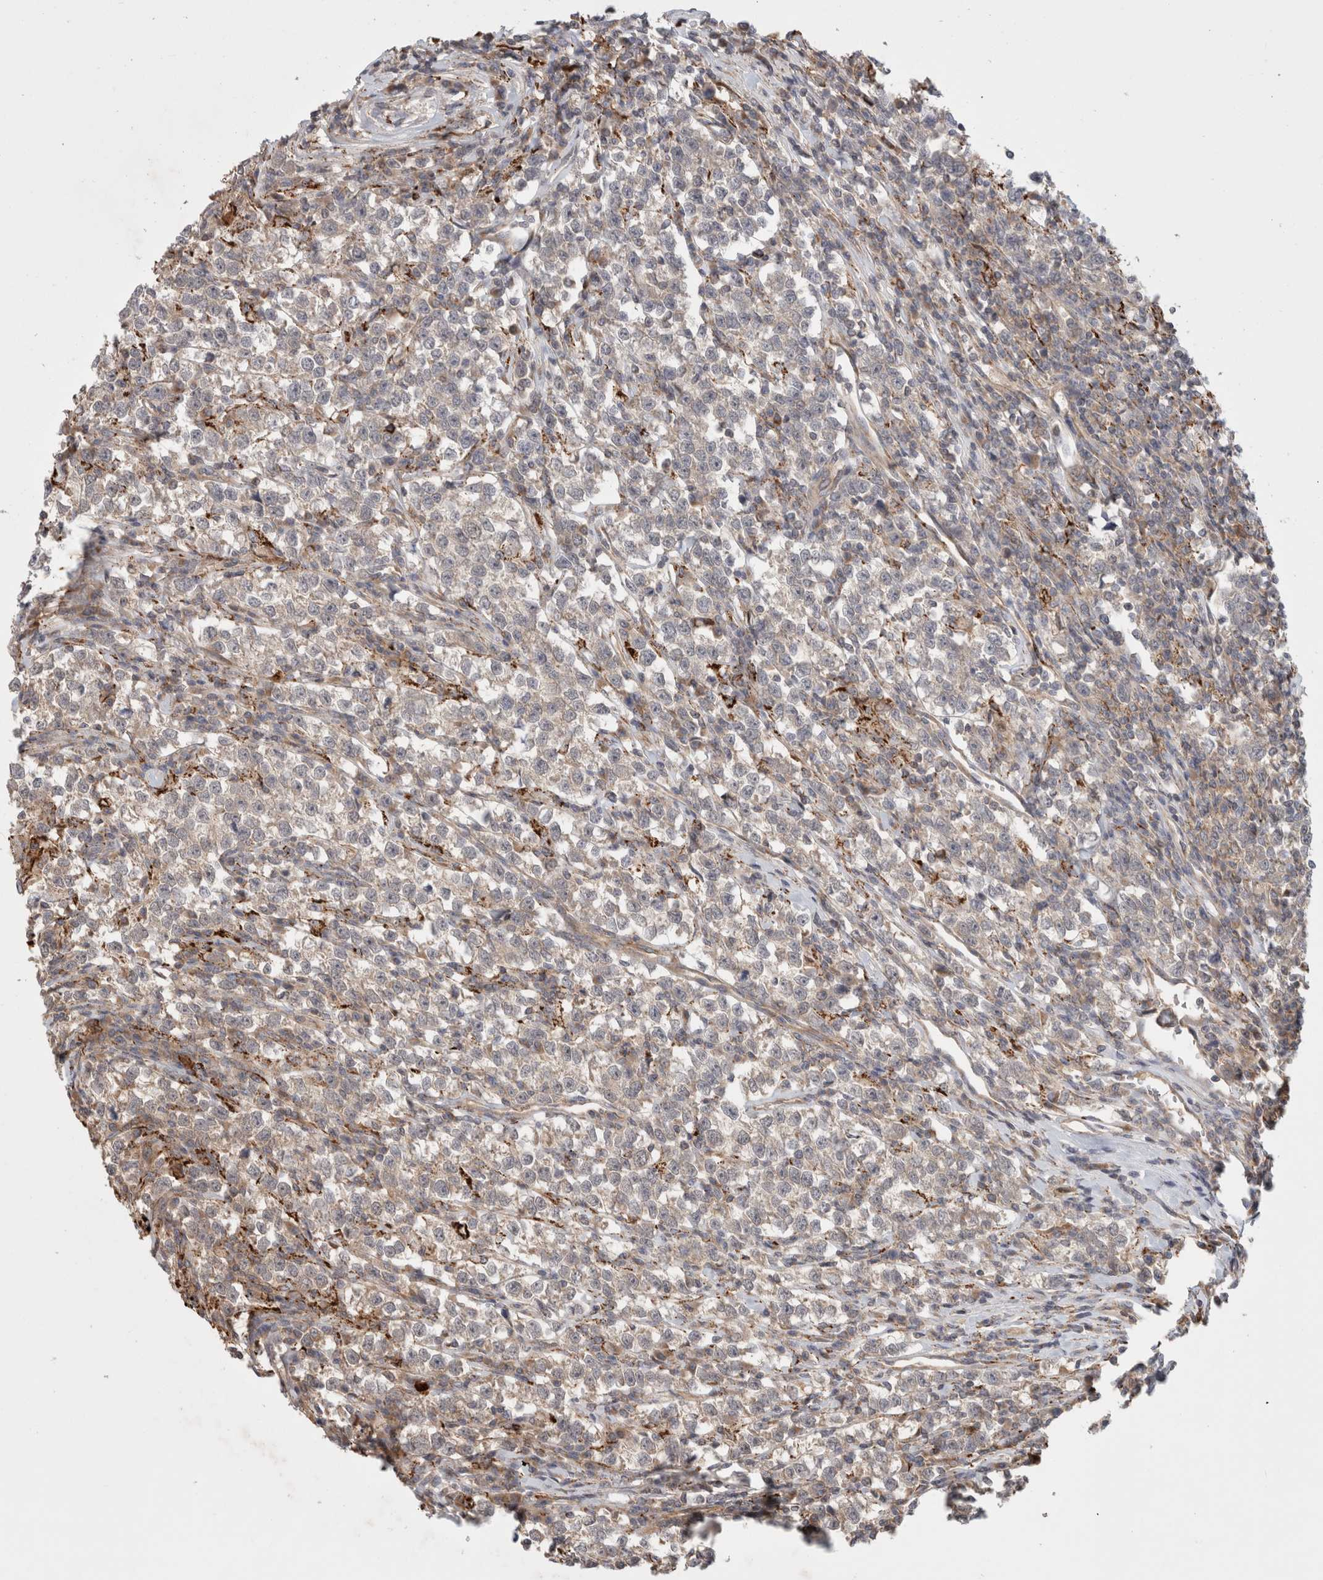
{"staining": {"intensity": "negative", "quantity": "none", "location": "none"}, "tissue": "testis cancer", "cell_type": "Tumor cells", "image_type": "cancer", "snomed": [{"axis": "morphology", "description": "Normal tissue, NOS"}, {"axis": "morphology", "description": "Seminoma, NOS"}, {"axis": "topography", "description": "Testis"}], "caption": "IHC histopathology image of testis cancer (seminoma) stained for a protein (brown), which displays no staining in tumor cells. (DAB (3,3'-diaminobenzidine) immunohistochemistry visualized using brightfield microscopy, high magnification).", "gene": "HROB", "patient": {"sex": "male", "age": 43}}